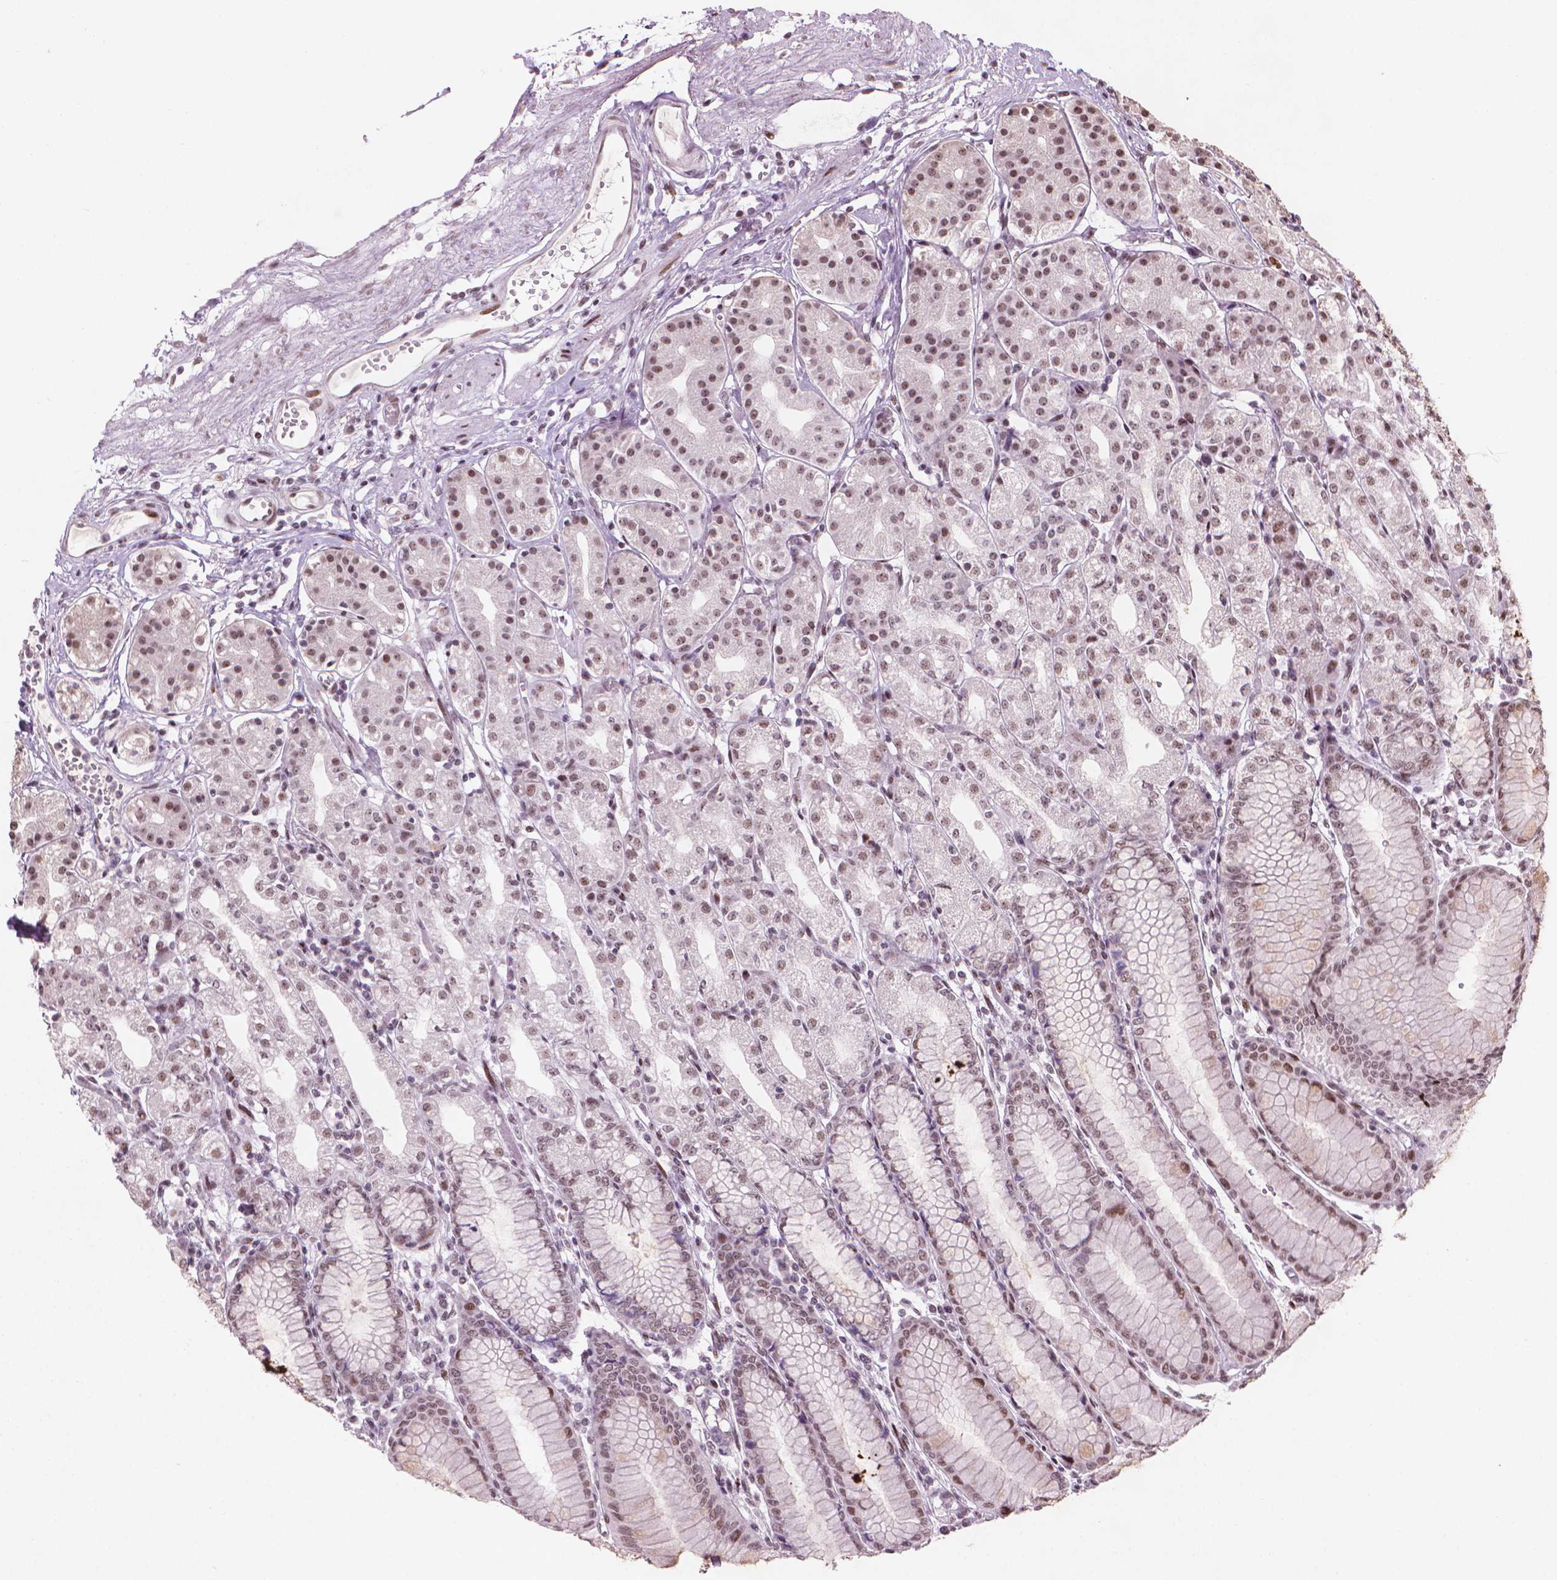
{"staining": {"intensity": "moderate", "quantity": "25%-75%", "location": "nuclear"}, "tissue": "stomach", "cell_type": "Glandular cells", "image_type": "normal", "snomed": [{"axis": "morphology", "description": "Normal tissue, NOS"}, {"axis": "topography", "description": "Skeletal muscle"}, {"axis": "topography", "description": "Stomach"}], "caption": "The immunohistochemical stain labels moderate nuclear positivity in glandular cells of unremarkable stomach. The staining was performed using DAB, with brown indicating positive protein expression. Nuclei are stained blue with hematoxylin.", "gene": "HES7", "patient": {"sex": "female", "age": 57}}